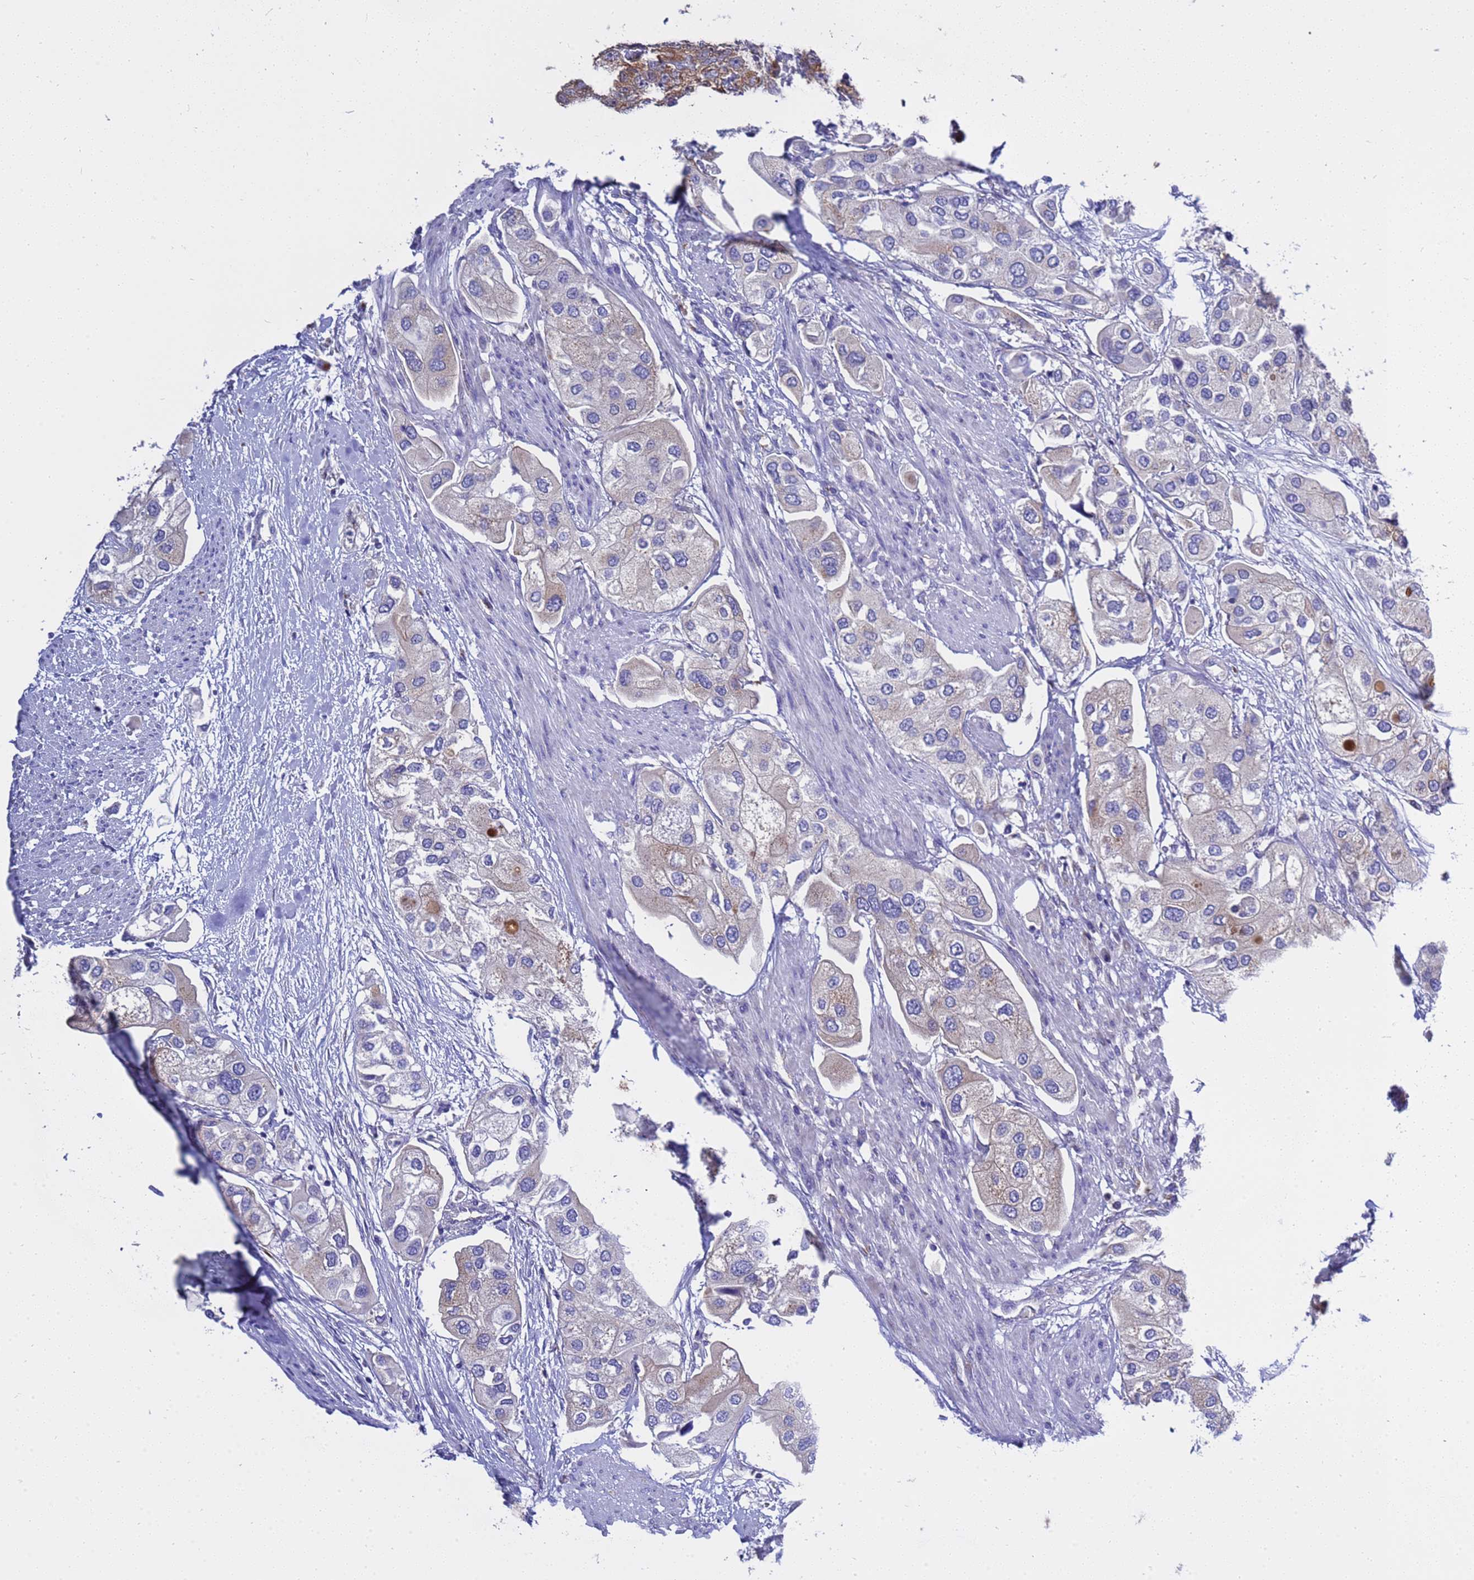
{"staining": {"intensity": "negative", "quantity": "none", "location": "none"}, "tissue": "urothelial cancer", "cell_type": "Tumor cells", "image_type": "cancer", "snomed": [{"axis": "morphology", "description": "Urothelial carcinoma, High grade"}, {"axis": "topography", "description": "Urinary bladder"}], "caption": "The micrograph demonstrates no staining of tumor cells in urothelial cancer.", "gene": "ANAPC1", "patient": {"sex": "male", "age": 64}}